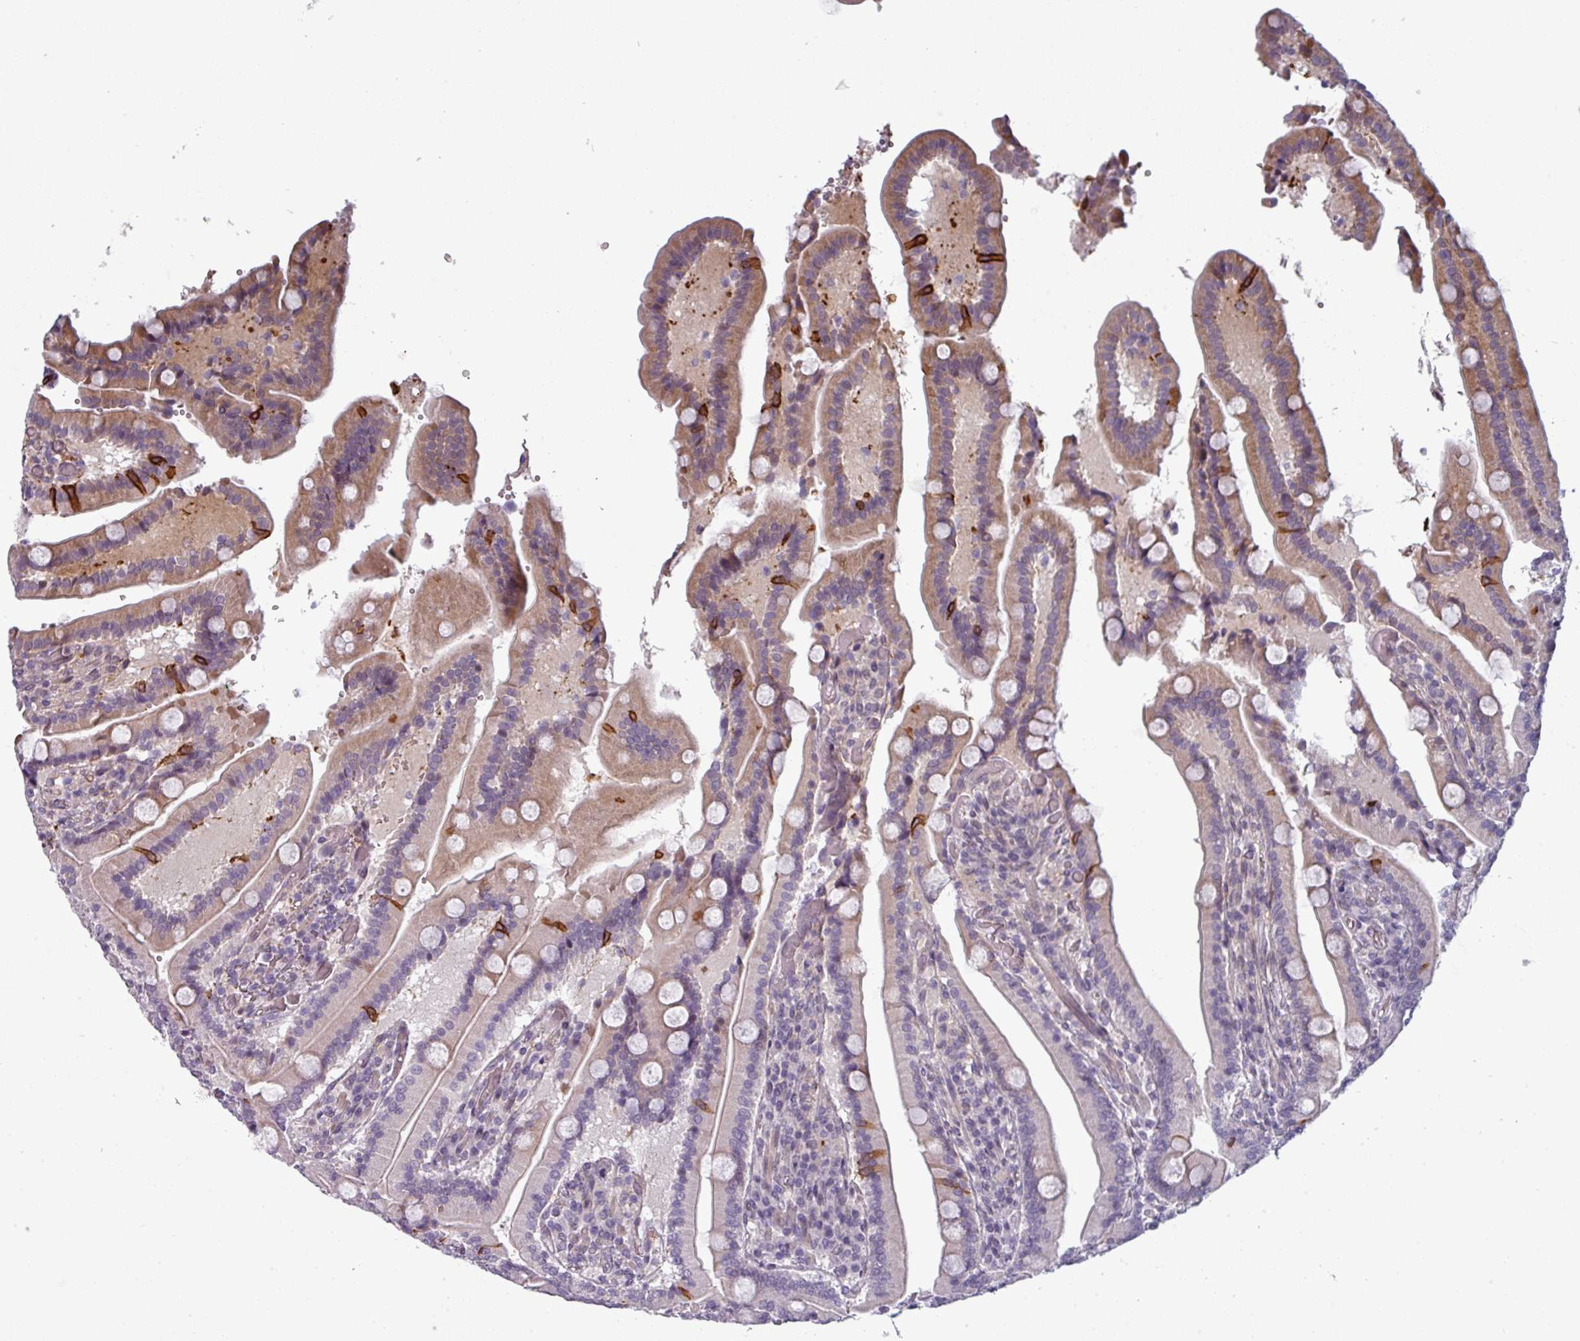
{"staining": {"intensity": "strong", "quantity": "<25%", "location": "cytoplasmic/membranous"}, "tissue": "duodenum", "cell_type": "Glandular cells", "image_type": "normal", "snomed": [{"axis": "morphology", "description": "Normal tissue, NOS"}, {"axis": "topography", "description": "Duodenum"}], "caption": "This photomicrograph displays immunohistochemistry staining of unremarkable human duodenum, with medium strong cytoplasmic/membranous positivity in approximately <25% of glandular cells.", "gene": "PRAMEF12", "patient": {"sex": "female", "age": 62}}